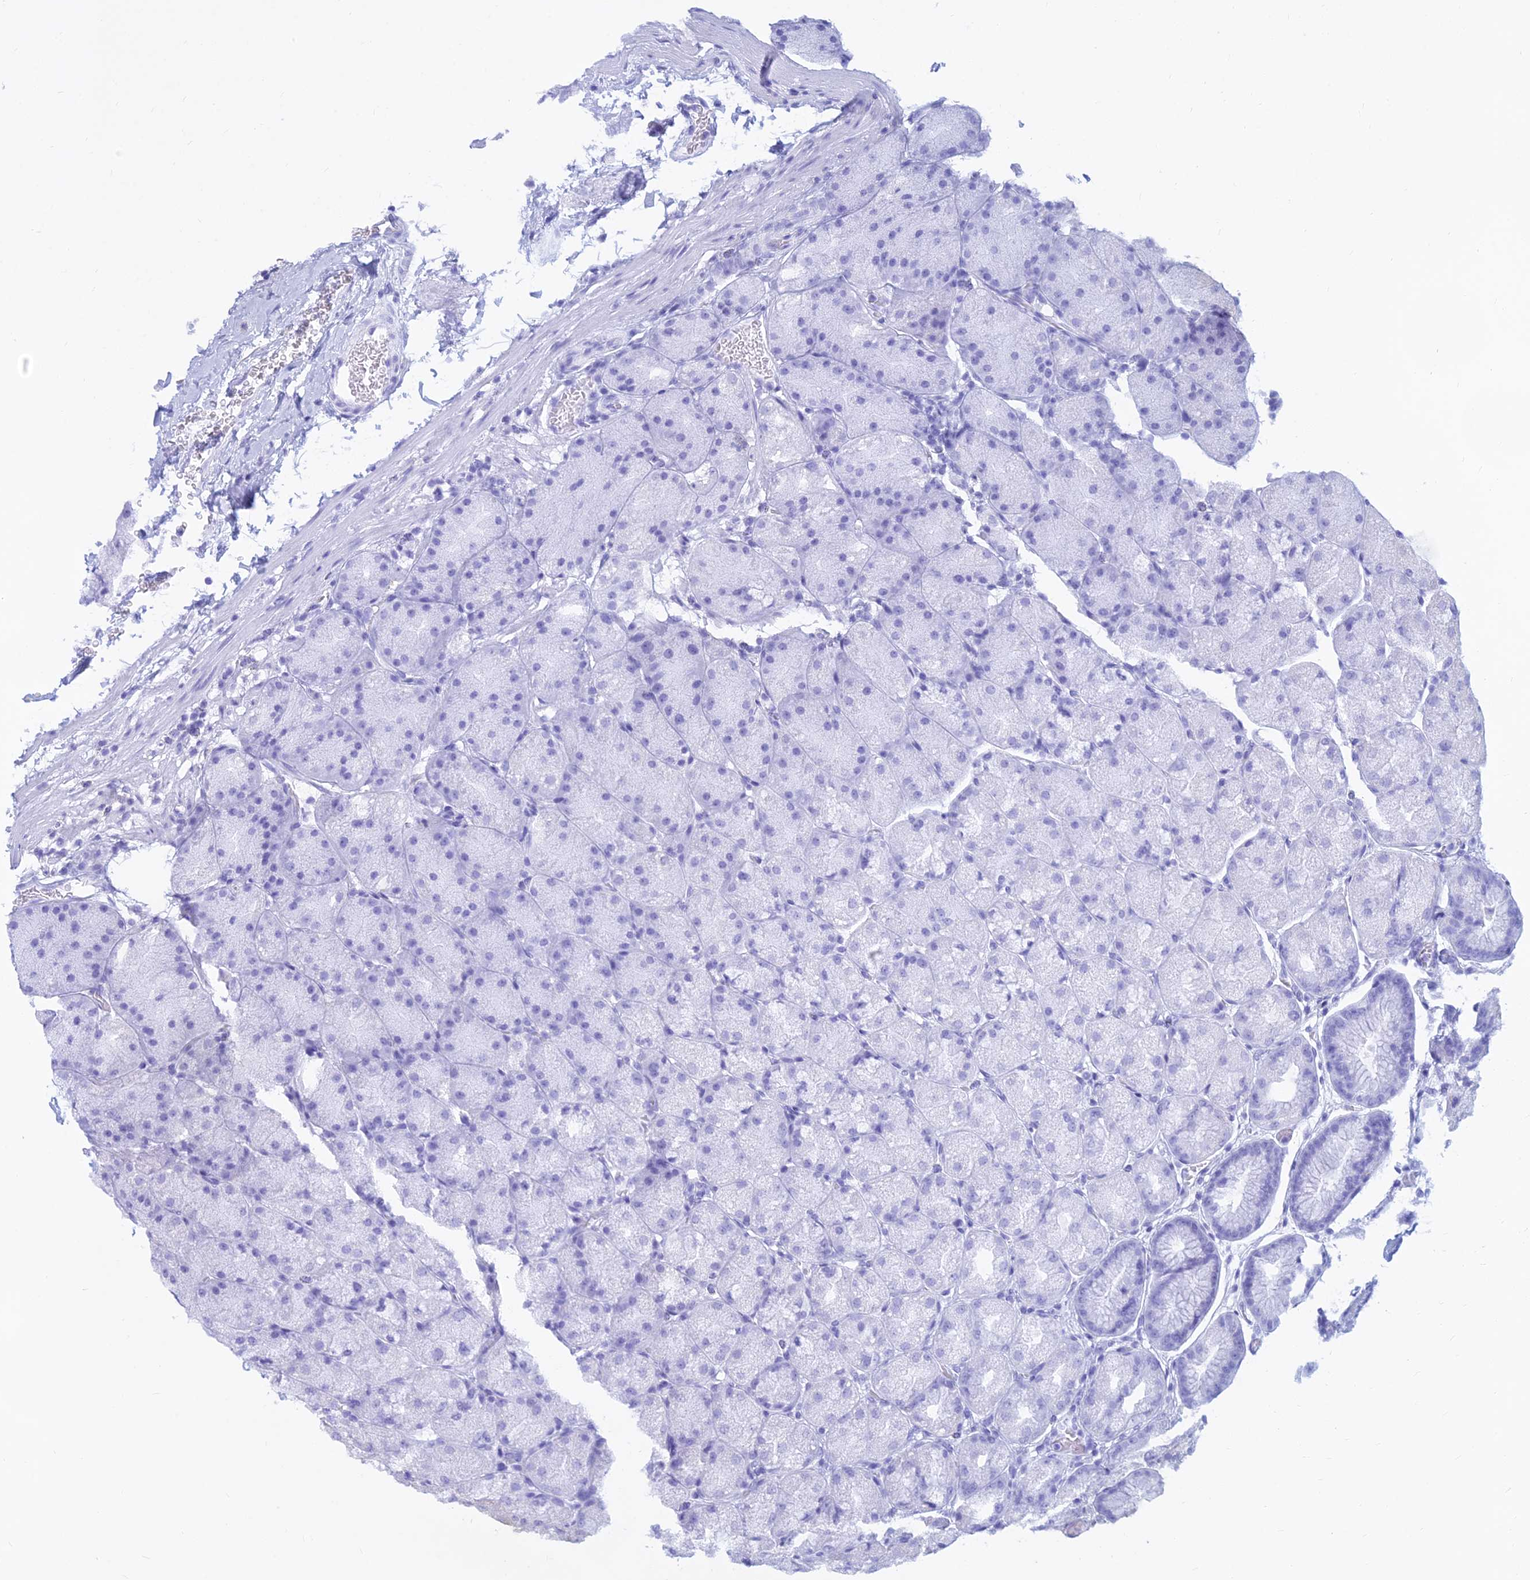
{"staining": {"intensity": "weak", "quantity": "<25%", "location": "cytoplasmic/membranous"}, "tissue": "stomach", "cell_type": "Glandular cells", "image_type": "normal", "snomed": [{"axis": "morphology", "description": "Normal tissue, NOS"}, {"axis": "topography", "description": "Stomach, upper"}, {"axis": "topography", "description": "Stomach"}], "caption": "An image of stomach stained for a protein reveals no brown staining in glandular cells.", "gene": "HLA", "patient": {"sex": "male", "age": 48}}